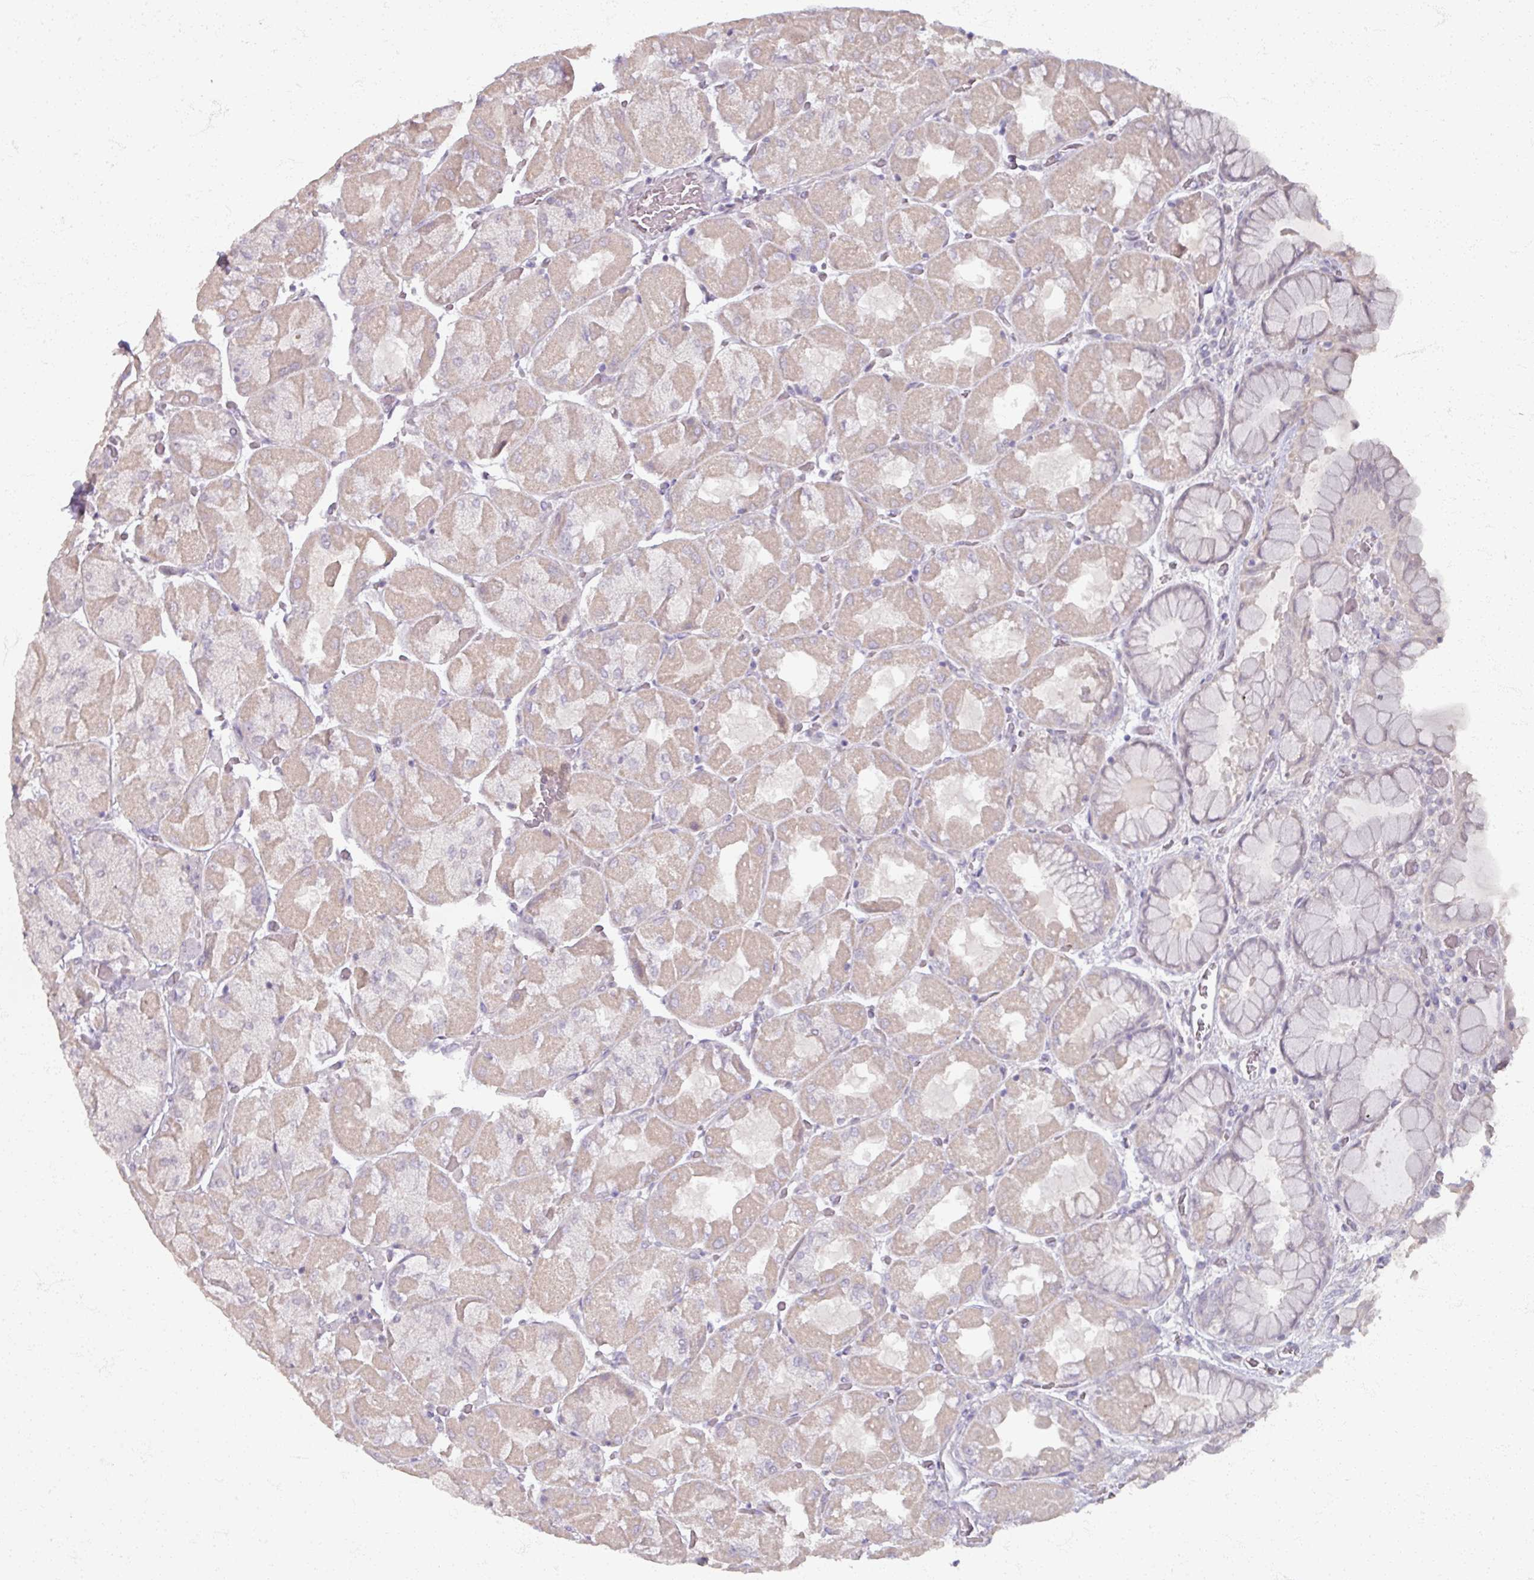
{"staining": {"intensity": "weak", "quantity": "25%-75%", "location": "cytoplasmic/membranous"}, "tissue": "stomach", "cell_type": "Glandular cells", "image_type": "normal", "snomed": [{"axis": "morphology", "description": "Normal tissue, NOS"}, {"axis": "topography", "description": "Stomach"}], "caption": "Immunohistochemistry (IHC) photomicrograph of benign stomach stained for a protein (brown), which reveals low levels of weak cytoplasmic/membranous expression in approximately 25%-75% of glandular cells.", "gene": "SOX11", "patient": {"sex": "female", "age": 61}}